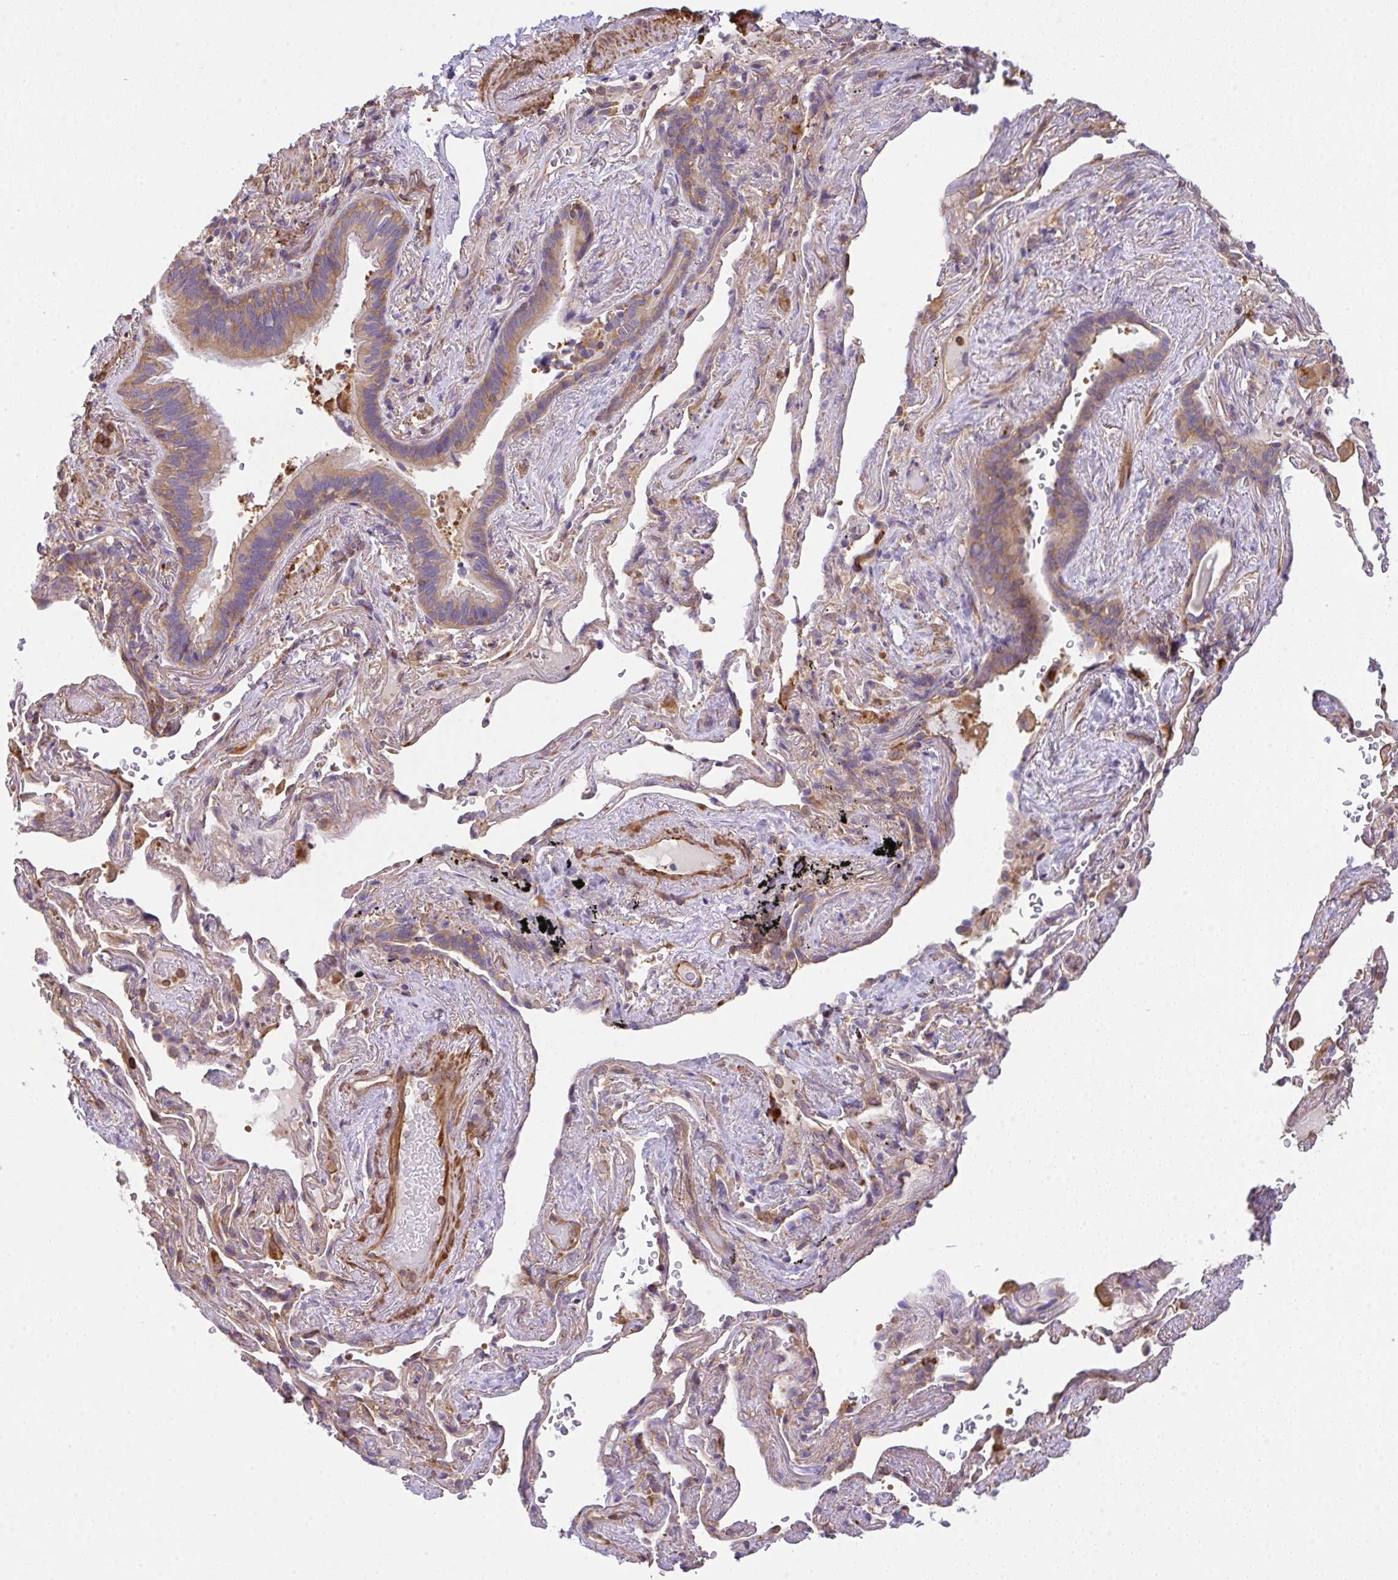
{"staining": {"intensity": "moderate", "quantity": ">75%", "location": "cytoplasmic/membranous"}, "tissue": "bronchus", "cell_type": "Respiratory epithelial cells", "image_type": "normal", "snomed": [{"axis": "morphology", "description": "Normal tissue, NOS"}, {"axis": "topography", "description": "Bronchus"}], "caption": "Moderate cytoplasmic/membranous protein expression is identified in approximately >75% of respiratory epithelial cells in bronchus. (DAB IHC, brown staining for protein, blue staining for nuclei).", "gene": "TMEM229A", "patient": {"sex": "male", "age": 70}}